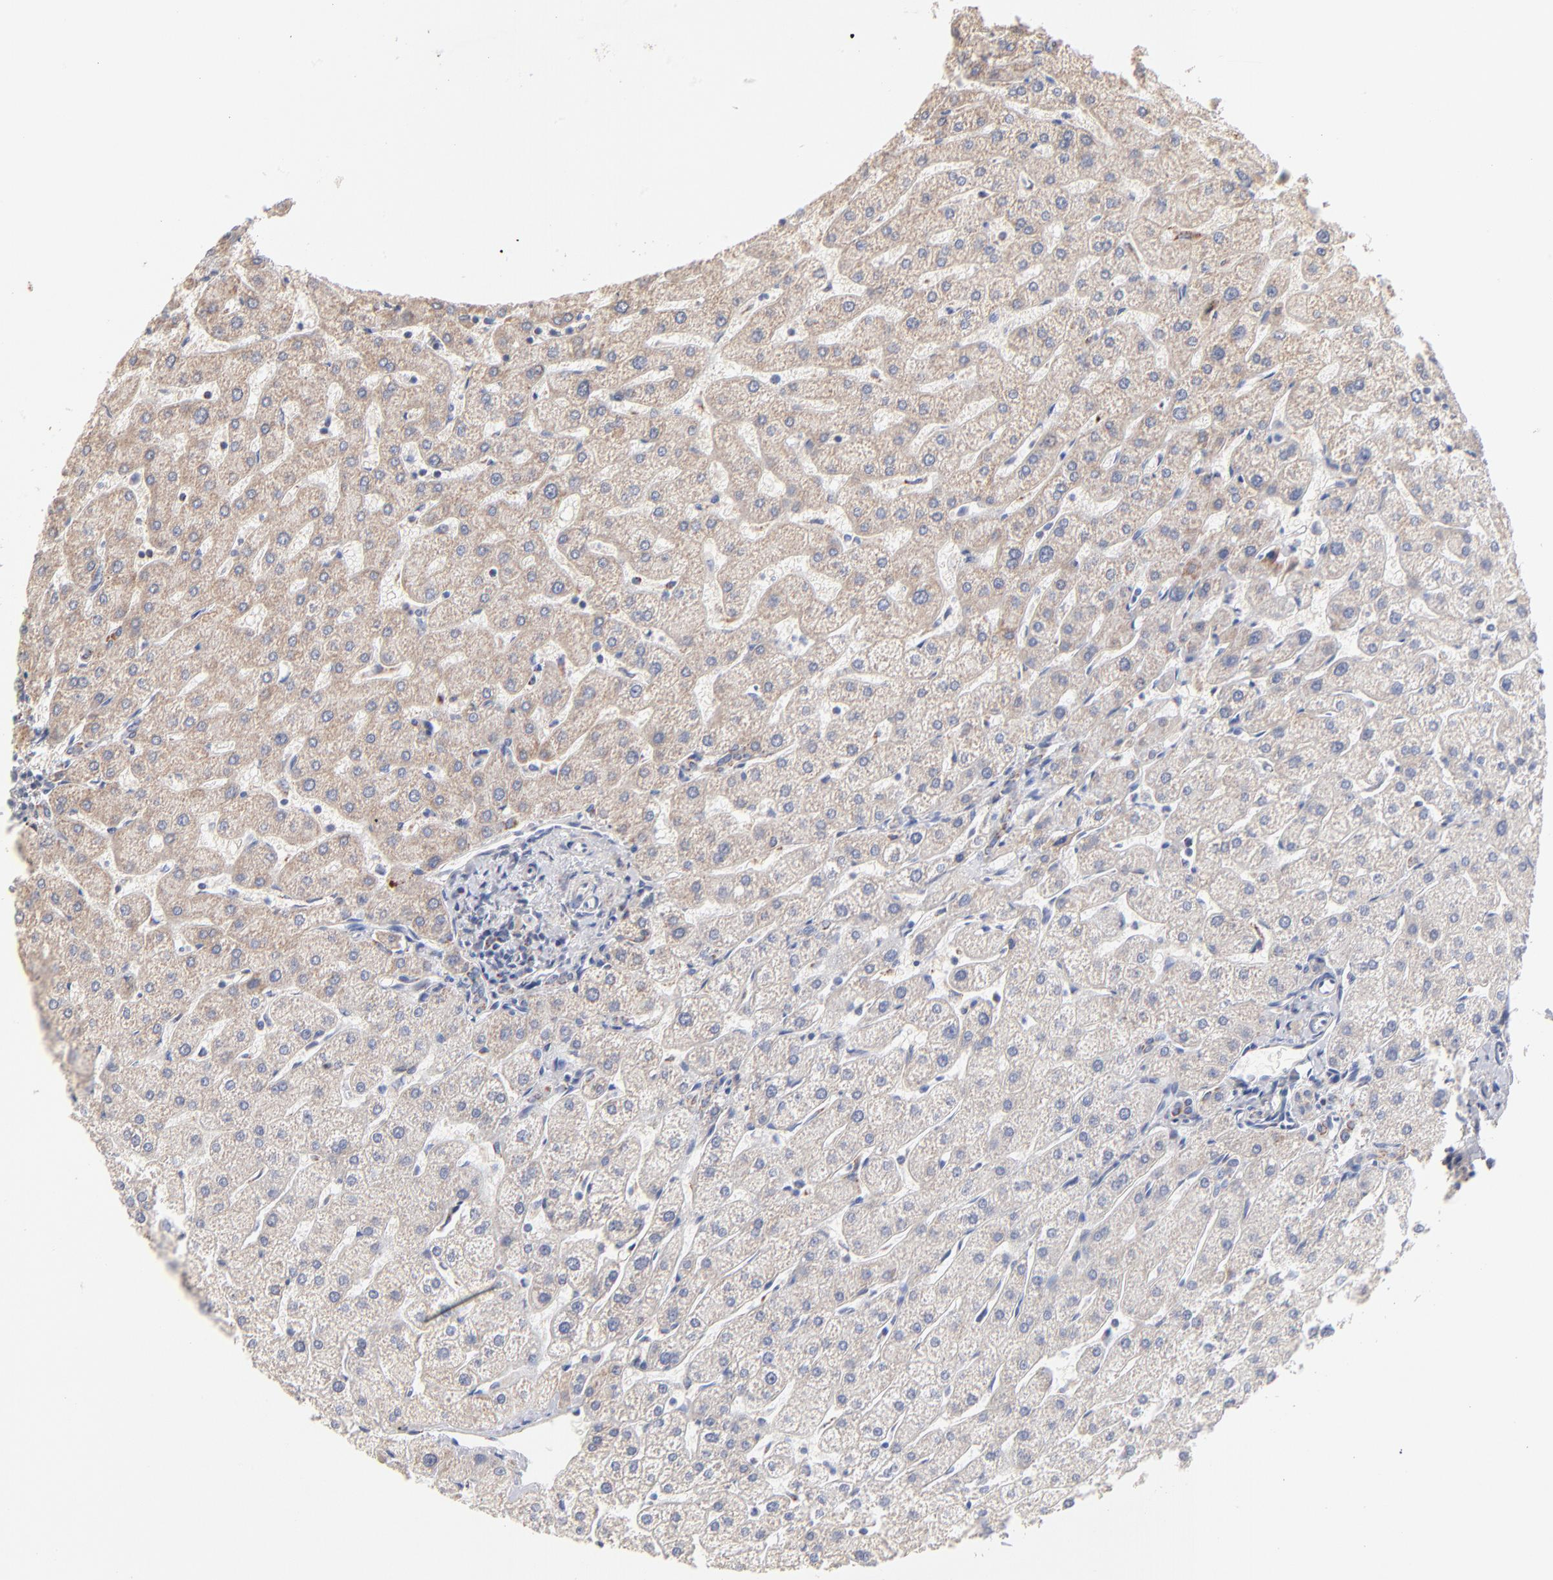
{"staining": {"intensity": "moderate", "quantity": ">75%", "location": "cytoplasmic/membranous"}, "tissue": "liver", "cell_type": "Cholangiocytes", "image_type": "normal", "snomed": [{"axis": "morphology", "description": "Normal tissue, NOS"}, {"axis": "topography", "description": "Liver"}], "caption": "A high-resolution micrograph shows immunohistochemistry (IHC) staining of unremarkable liver, which exhibits moderate cytoplasmic/membranous expression in about >75% of cholangiocytes. Ihc stains the protein of interest in brown and the nuclei are stained blue.", "gene": "MRPL58", "patient": {"sex": "male", "age": 67}}